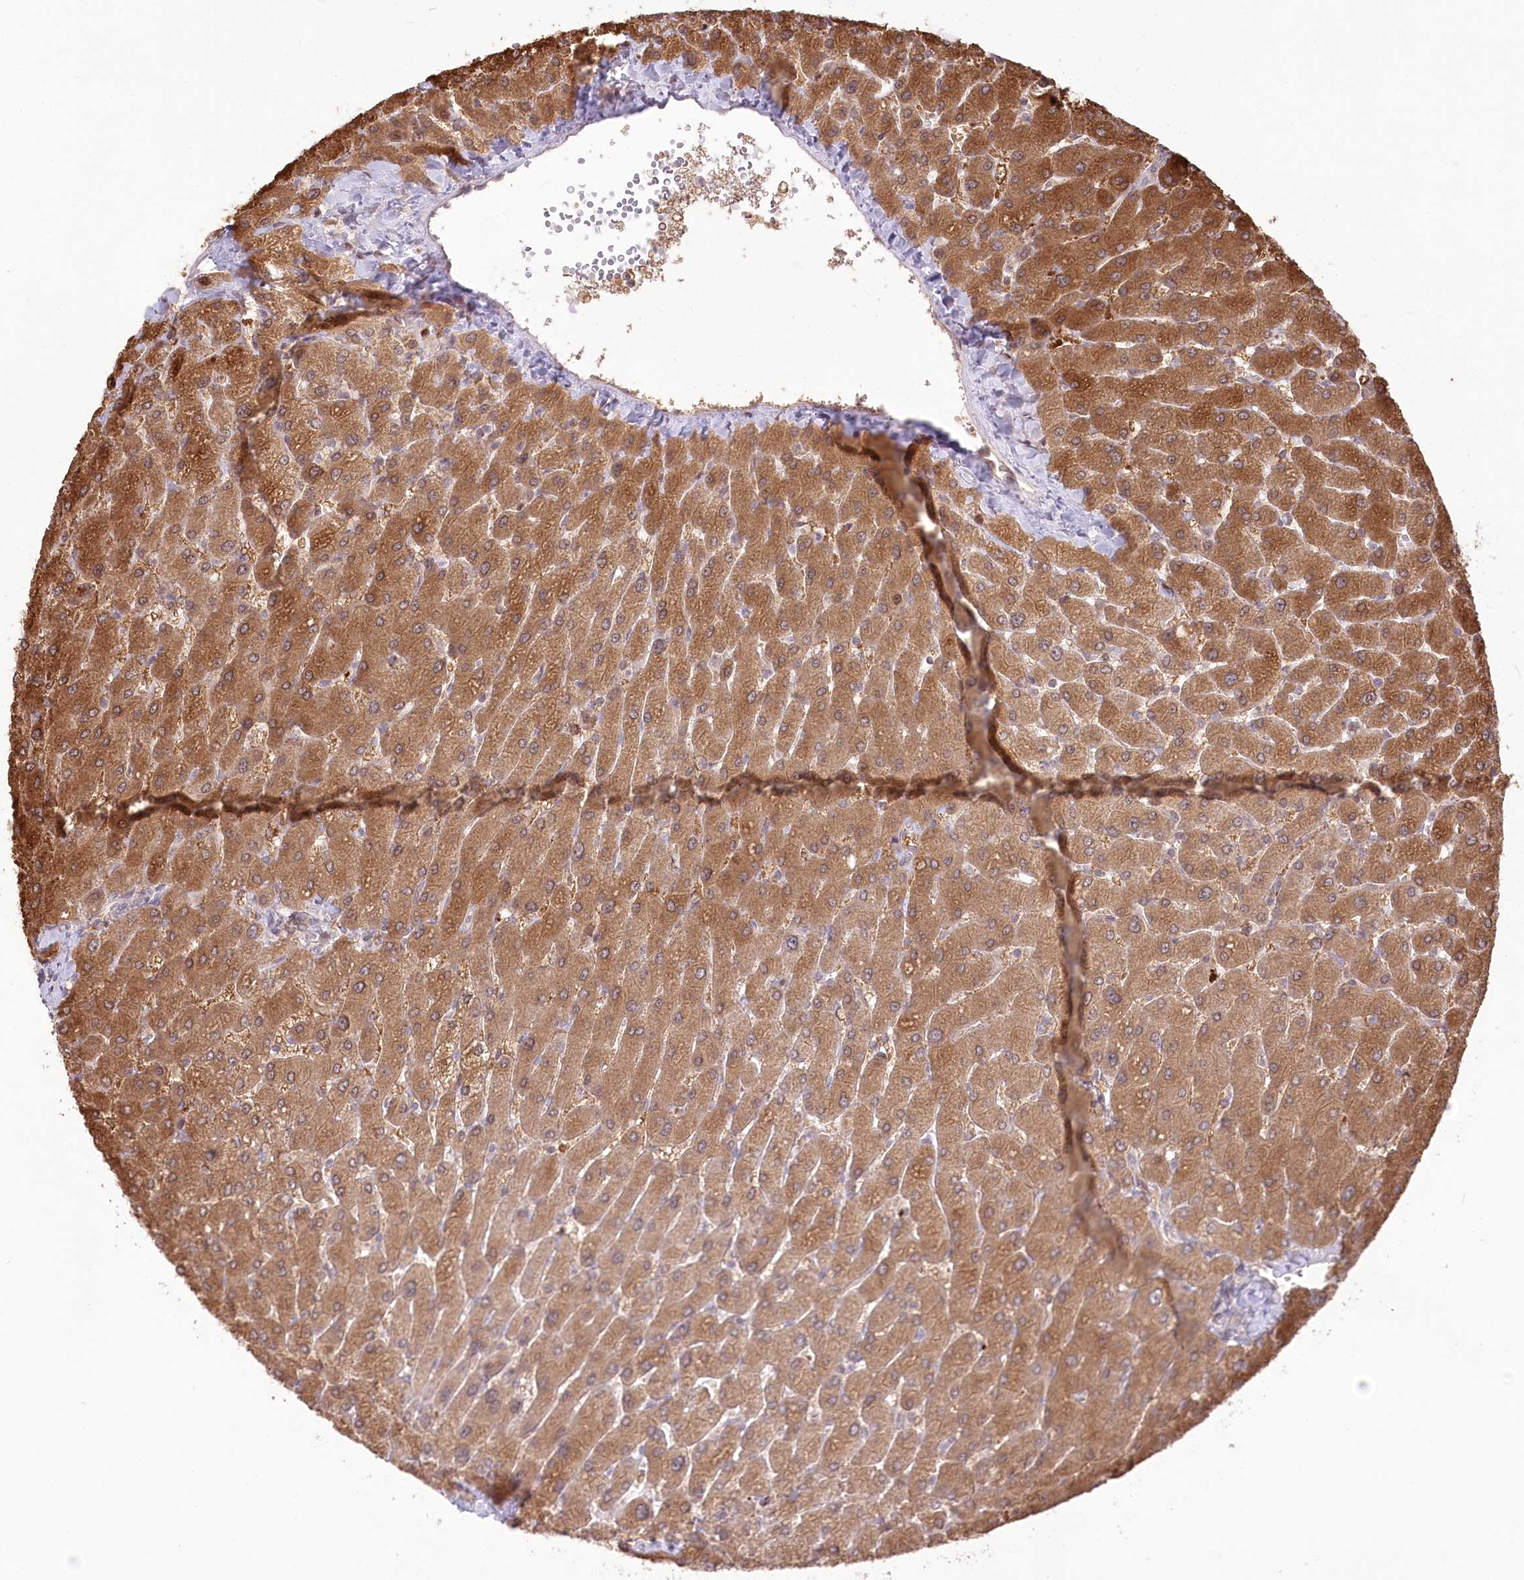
{"staining": {"intensity": "weak", "quantity": "<25%", "location": "cytoplasmic/membranous"}, "tissue": "liver", "cell_type": "Cholangiocytes", "image_type": "normal", "snomed": [{"axis": "morphology", "description": "Normal tissue, NOS"}, {"axis": "topography", "description": "Liver"}], "caption": "Cholangiocytes show no significant expression in normal liver.", "gene": "PYURF", "patient": {"sex": "male", "age": 55}}